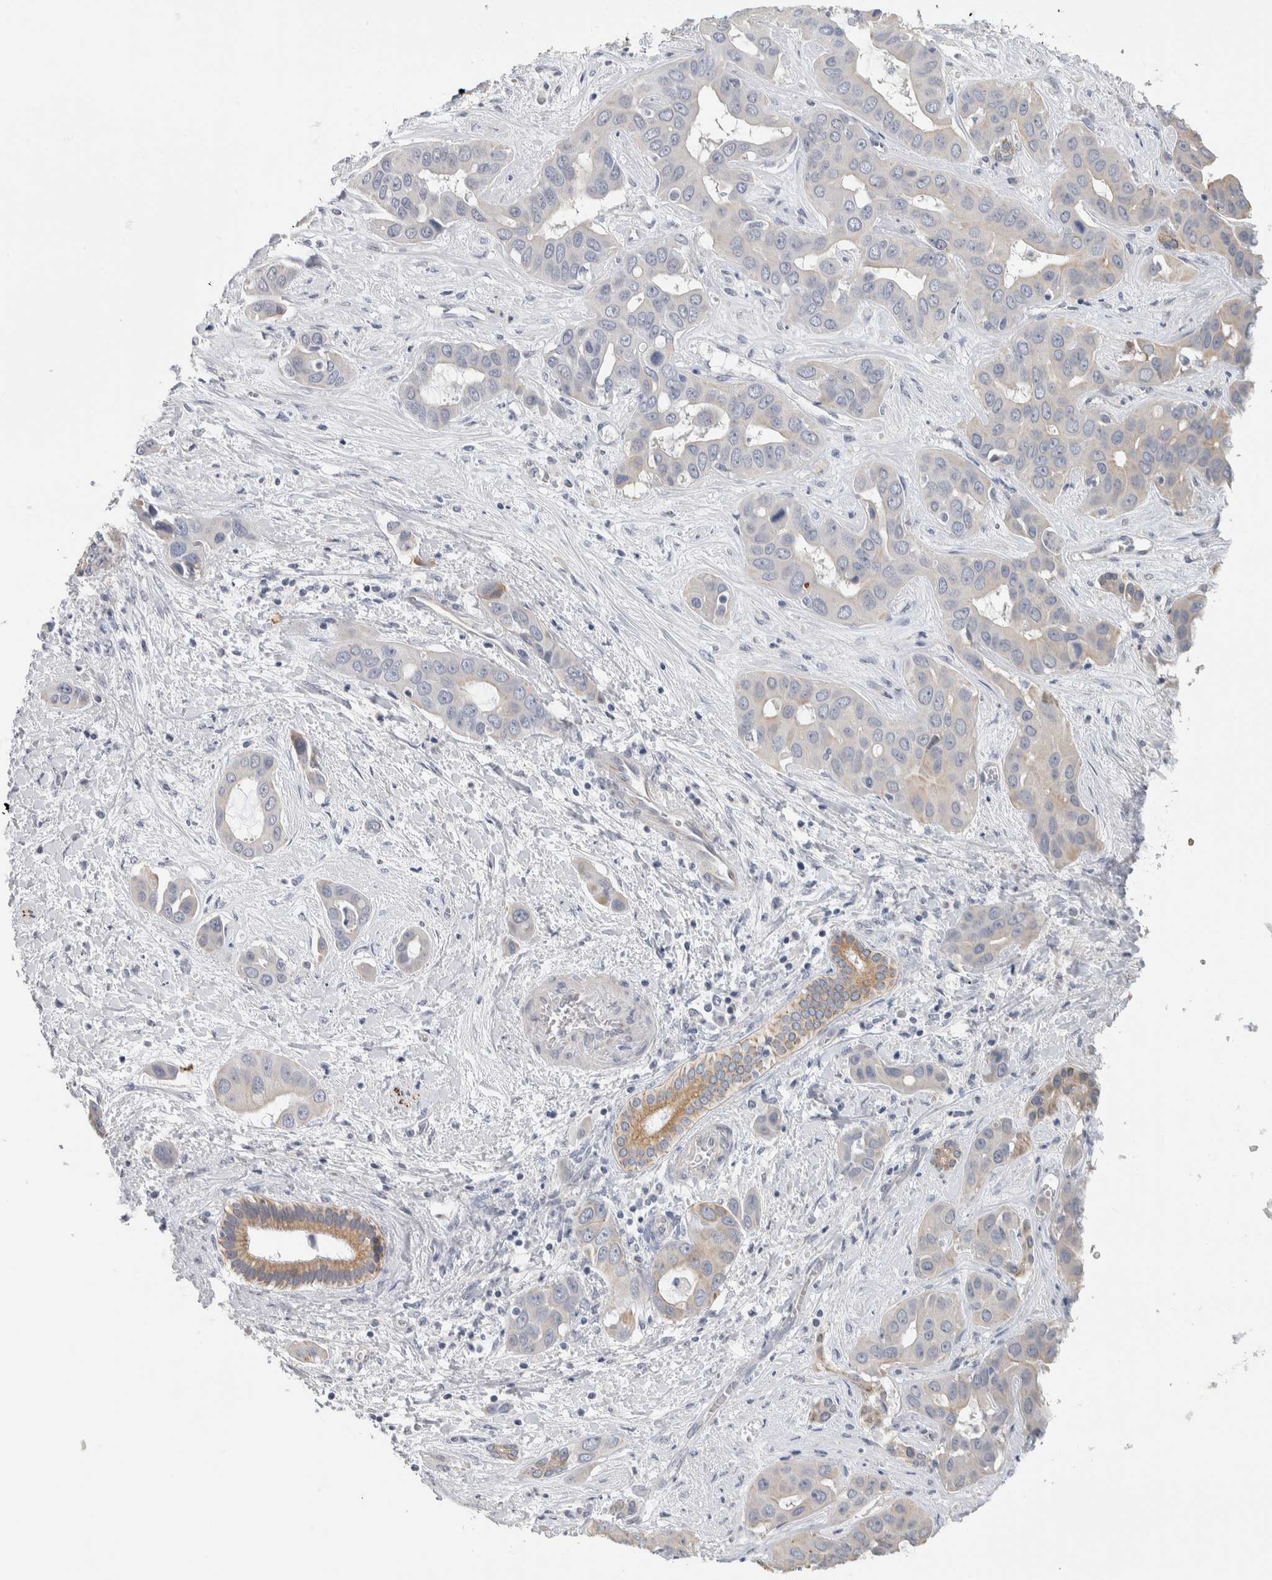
{"staining": {"intensity": "weak", "quantity": "<25%", "location": "cytoplasmic/membranous"}, "tissue": "liver cancer", "cell_type": "Tumor cells", "image_type": "cancer", "snomed": [{"axis": "morphology", "description": "Cholangiocarcinoma"}, {"axis": "topography", "description": "Liver"}], "caption": "The histopathology image exhibits no significant expression in tumor cells of liver cholangiocarcinoma.", "gene": "NEFM", "patient": {"sex": "female", "age": 52}}